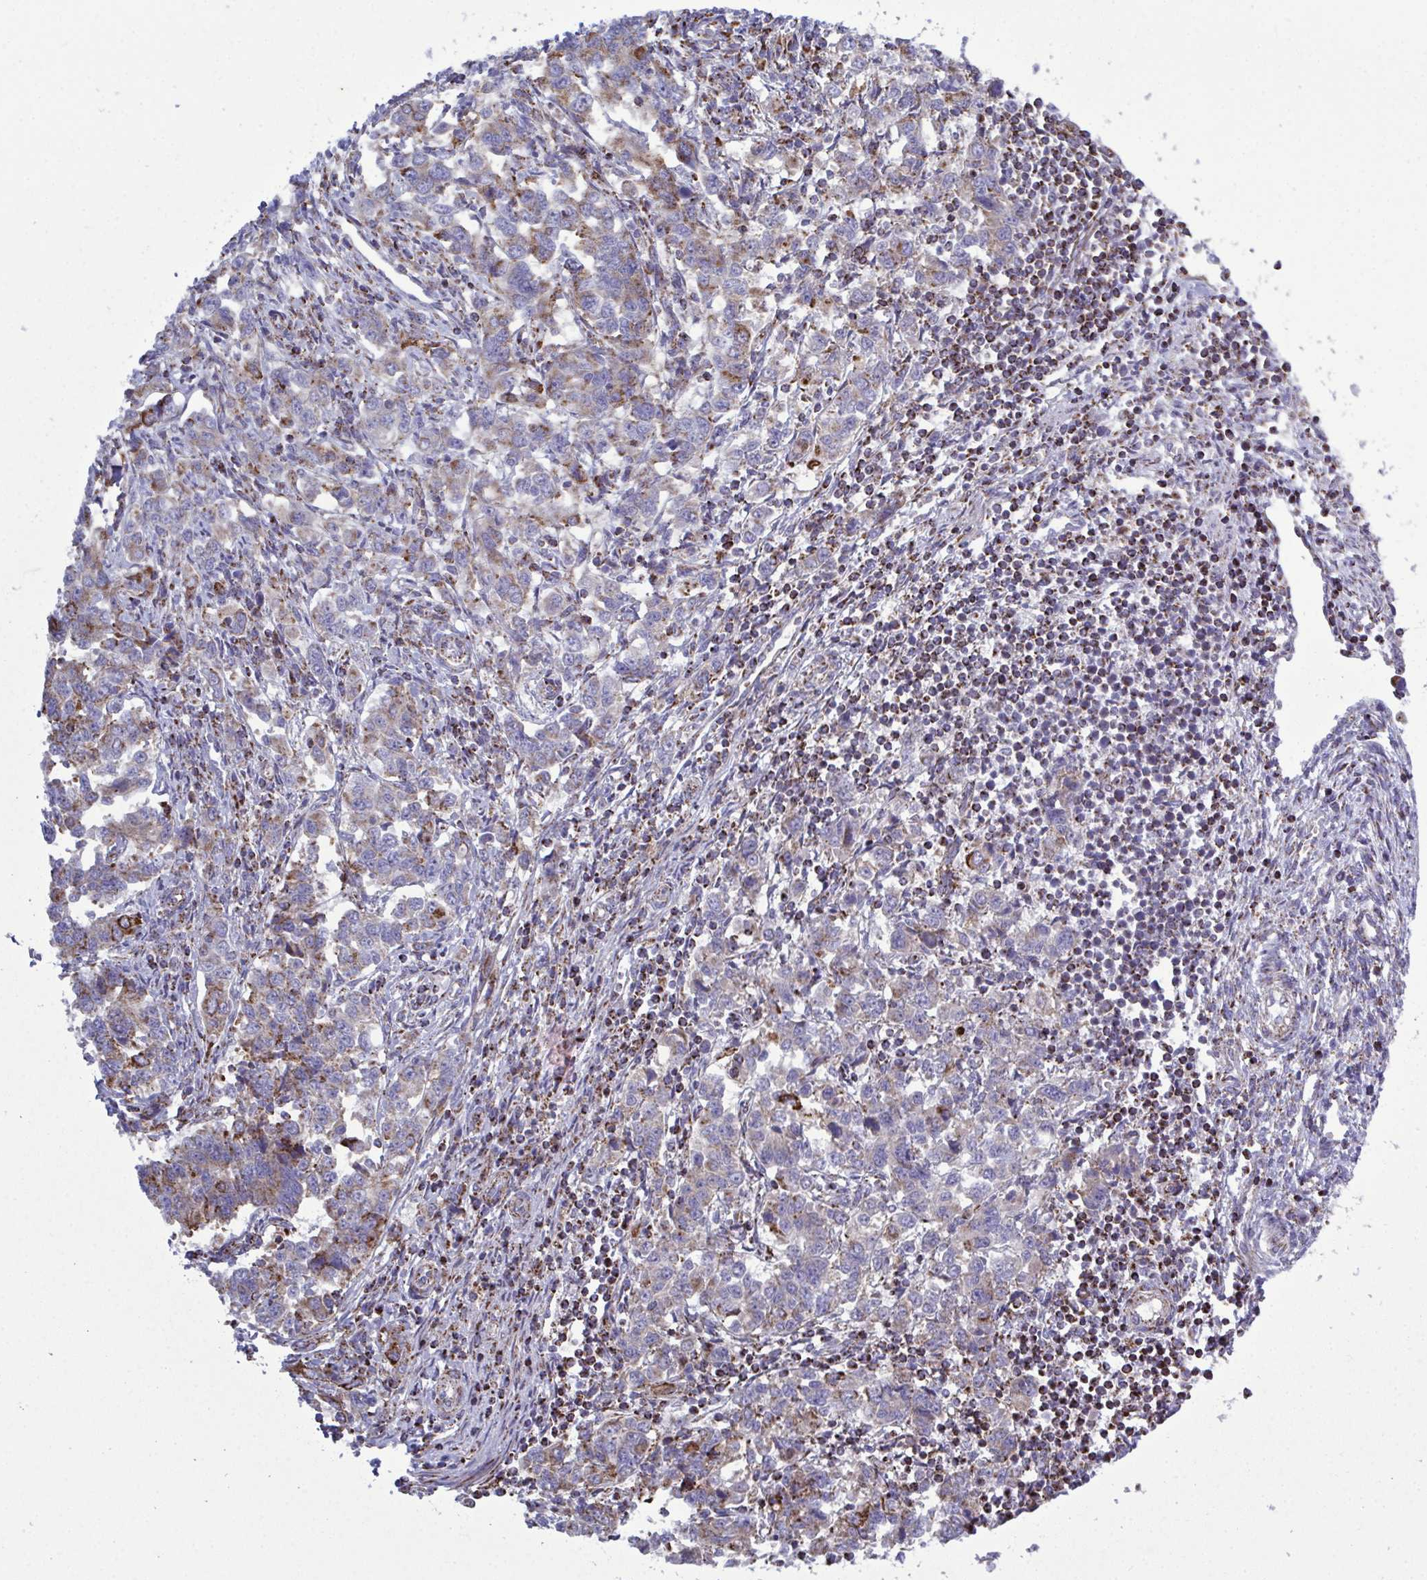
{"staining": {"intensity": "moderate", "quantity": "25%-75%", "location": "cytoplasmic/membranous"}, "tissue": "endometrial cancer", "cell_type": "Tumor cells", "image_type": "cancer", "snomed": [{"axis": "morphology", "description": "Adenocarcinoma, NOS"}, {"axis": "topography", "description": "Endometrium"}], "caption": "Moderate cytoplasmic/membranous positivity for a protein is identified in approximately 25%-75% of tumor cells of endometrial cancer (adenocarcinoma) using immunohistochemistry.", "gene": "CSDE1", "patient": {"sex": "female", "age": 43}}